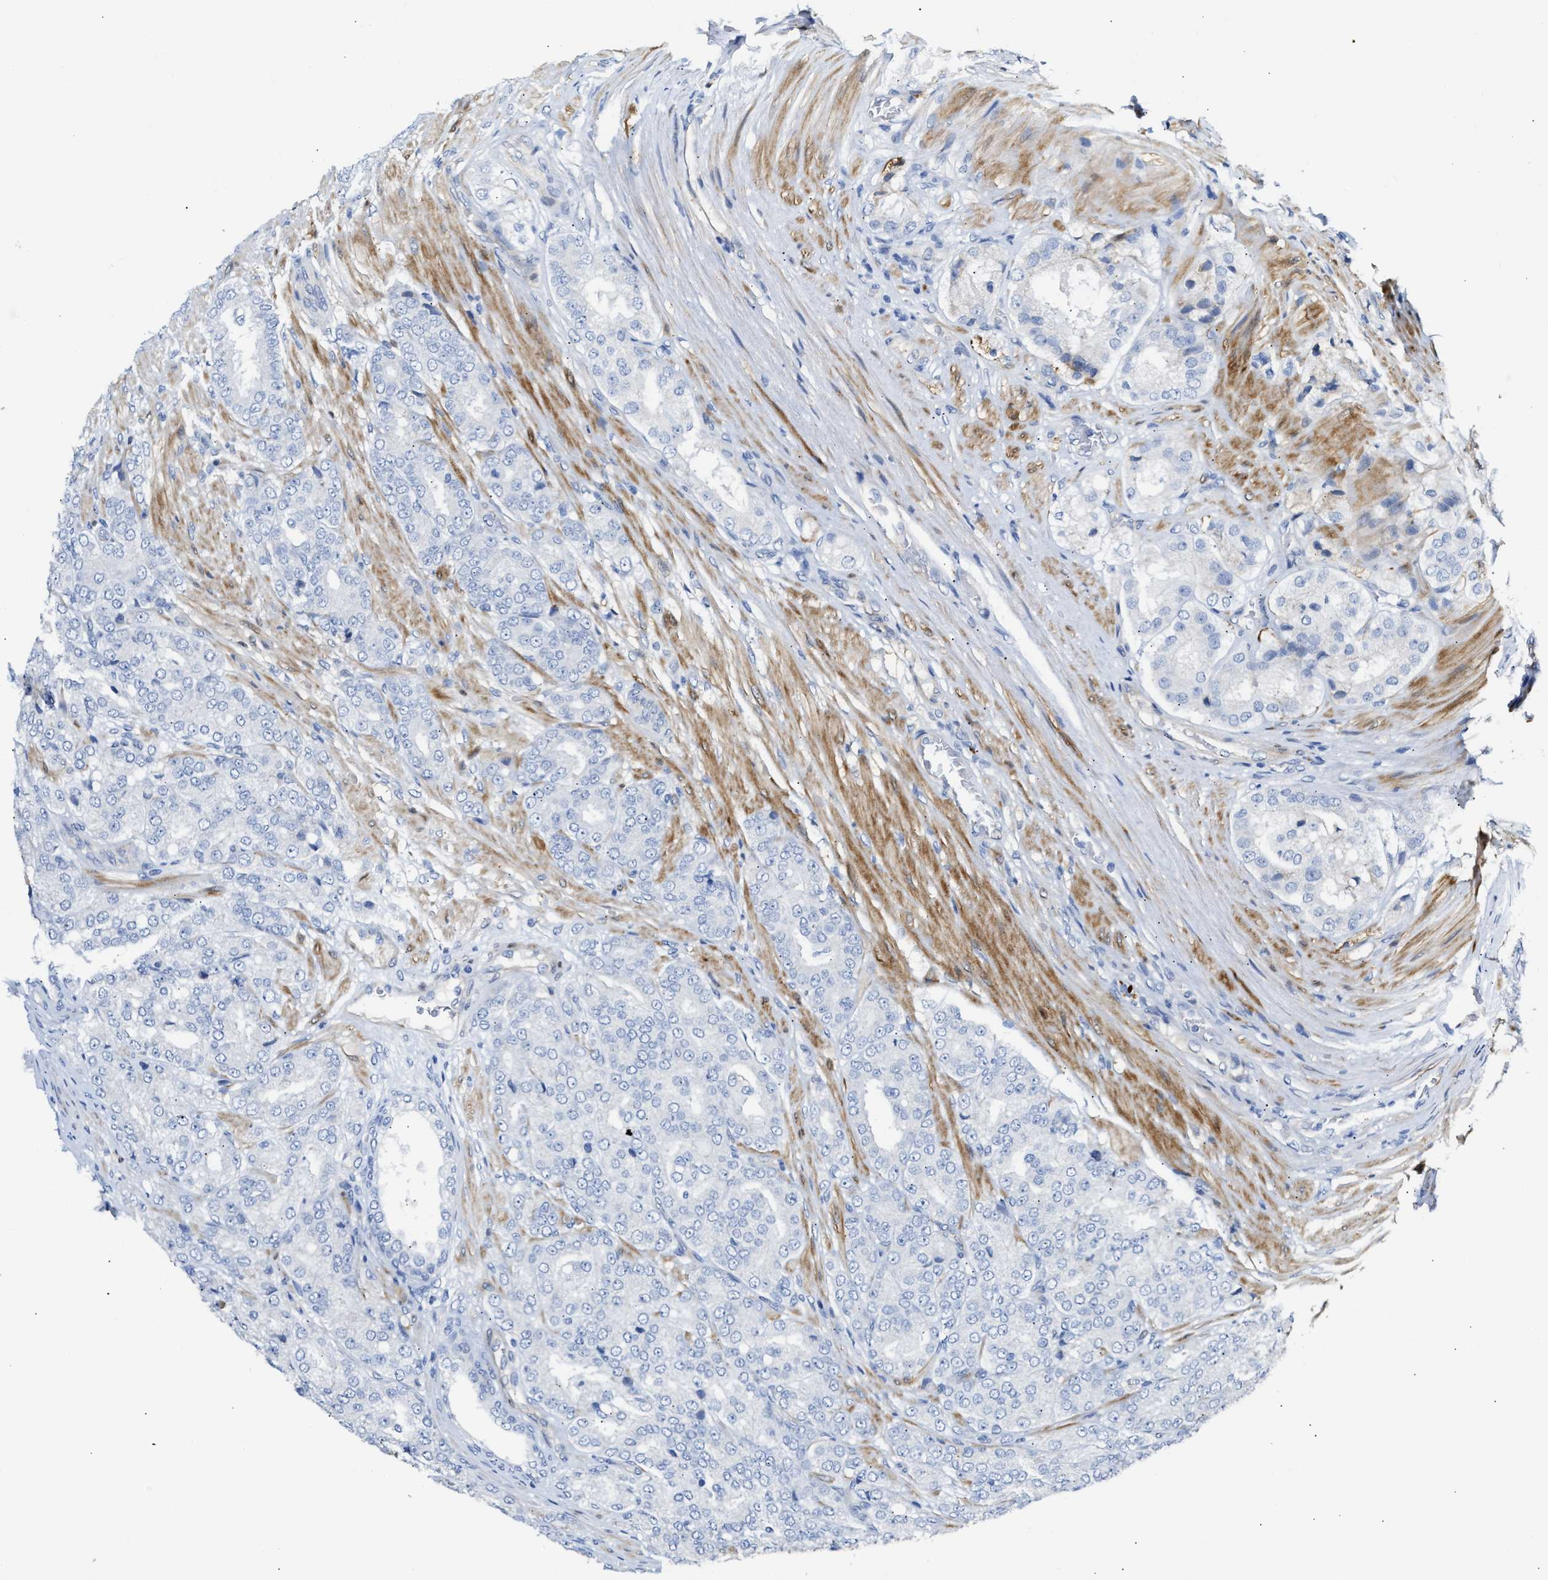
{"staining": {"intensity": "negative", "quantity": "none", "location": "none"}, "tissue": "prostate cancer", "cell_type": "Tumor cells", "image_type": "cancer", "snomed": [{"axis": "morphology", "description": "Adenocarcinoma, High grade"}, {"axis": "topography", "description": "Prostate"}], "caption": "Immunohistochemistry (IHC) histopathology image of adenocarcinoma (high-grade) (prostate) stained for a protein (brown), which displays no staining in tumor cells.", "gene": "FHL1", "patient": {"sex": "male", "age": 65}}